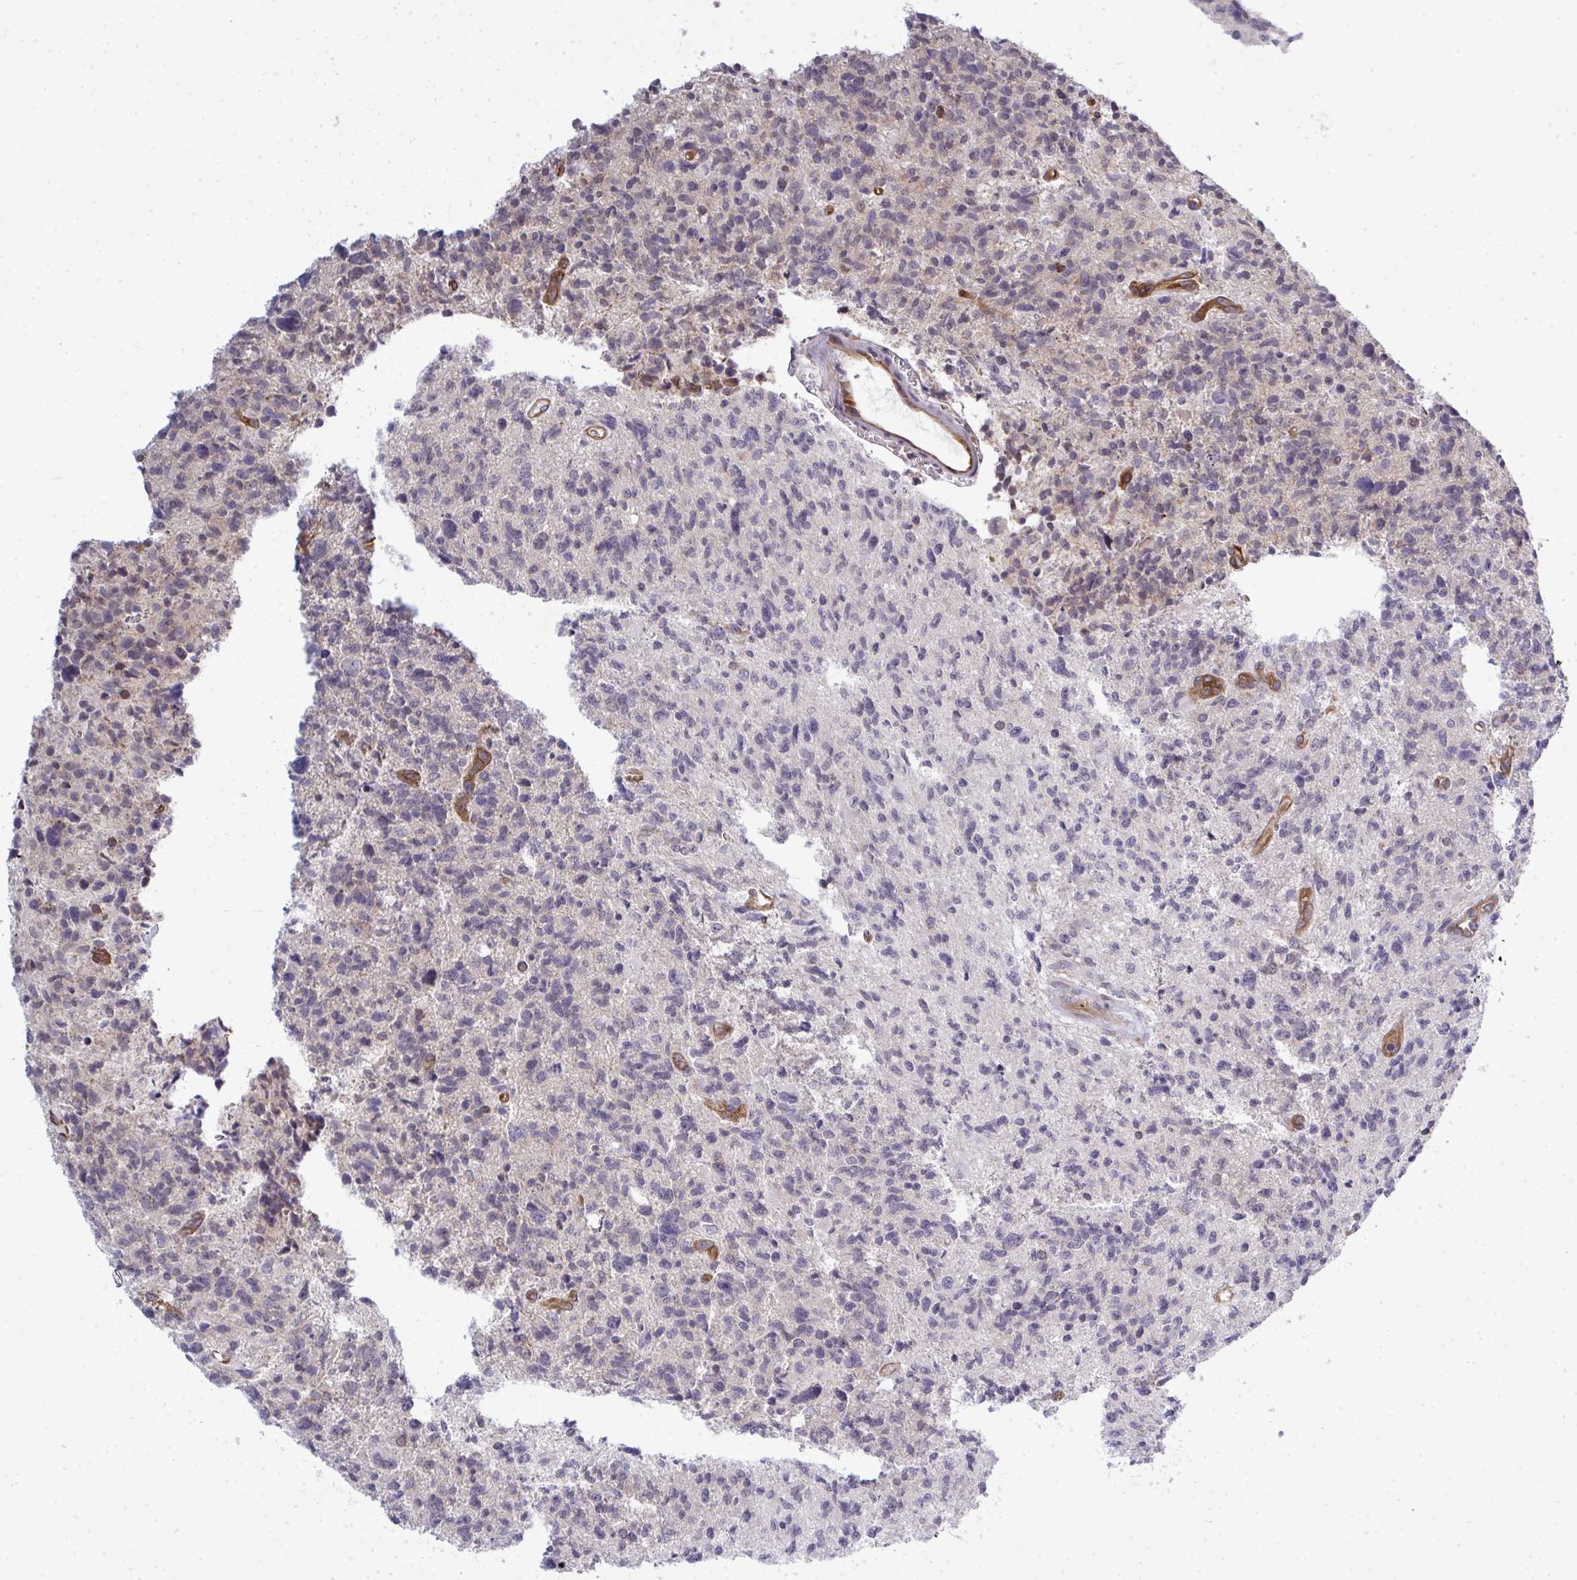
{"staining": {"intensity": "negative", "quantity": "none", "location": "none"}, "tissue": "glioma", "cell_type": "Tumor cells", "image_type": "cancer", "snomed": [{"axis": "morphology", "description": "Glioma, malignant, High grade"}, {"axis": "topography", "description": "Brain"}], "caption": "Tumor cells show no significant positivity in malignant glioma (high-grade).", "gene": "FUT10", "patient": {"sex": "male", "age": 29}}